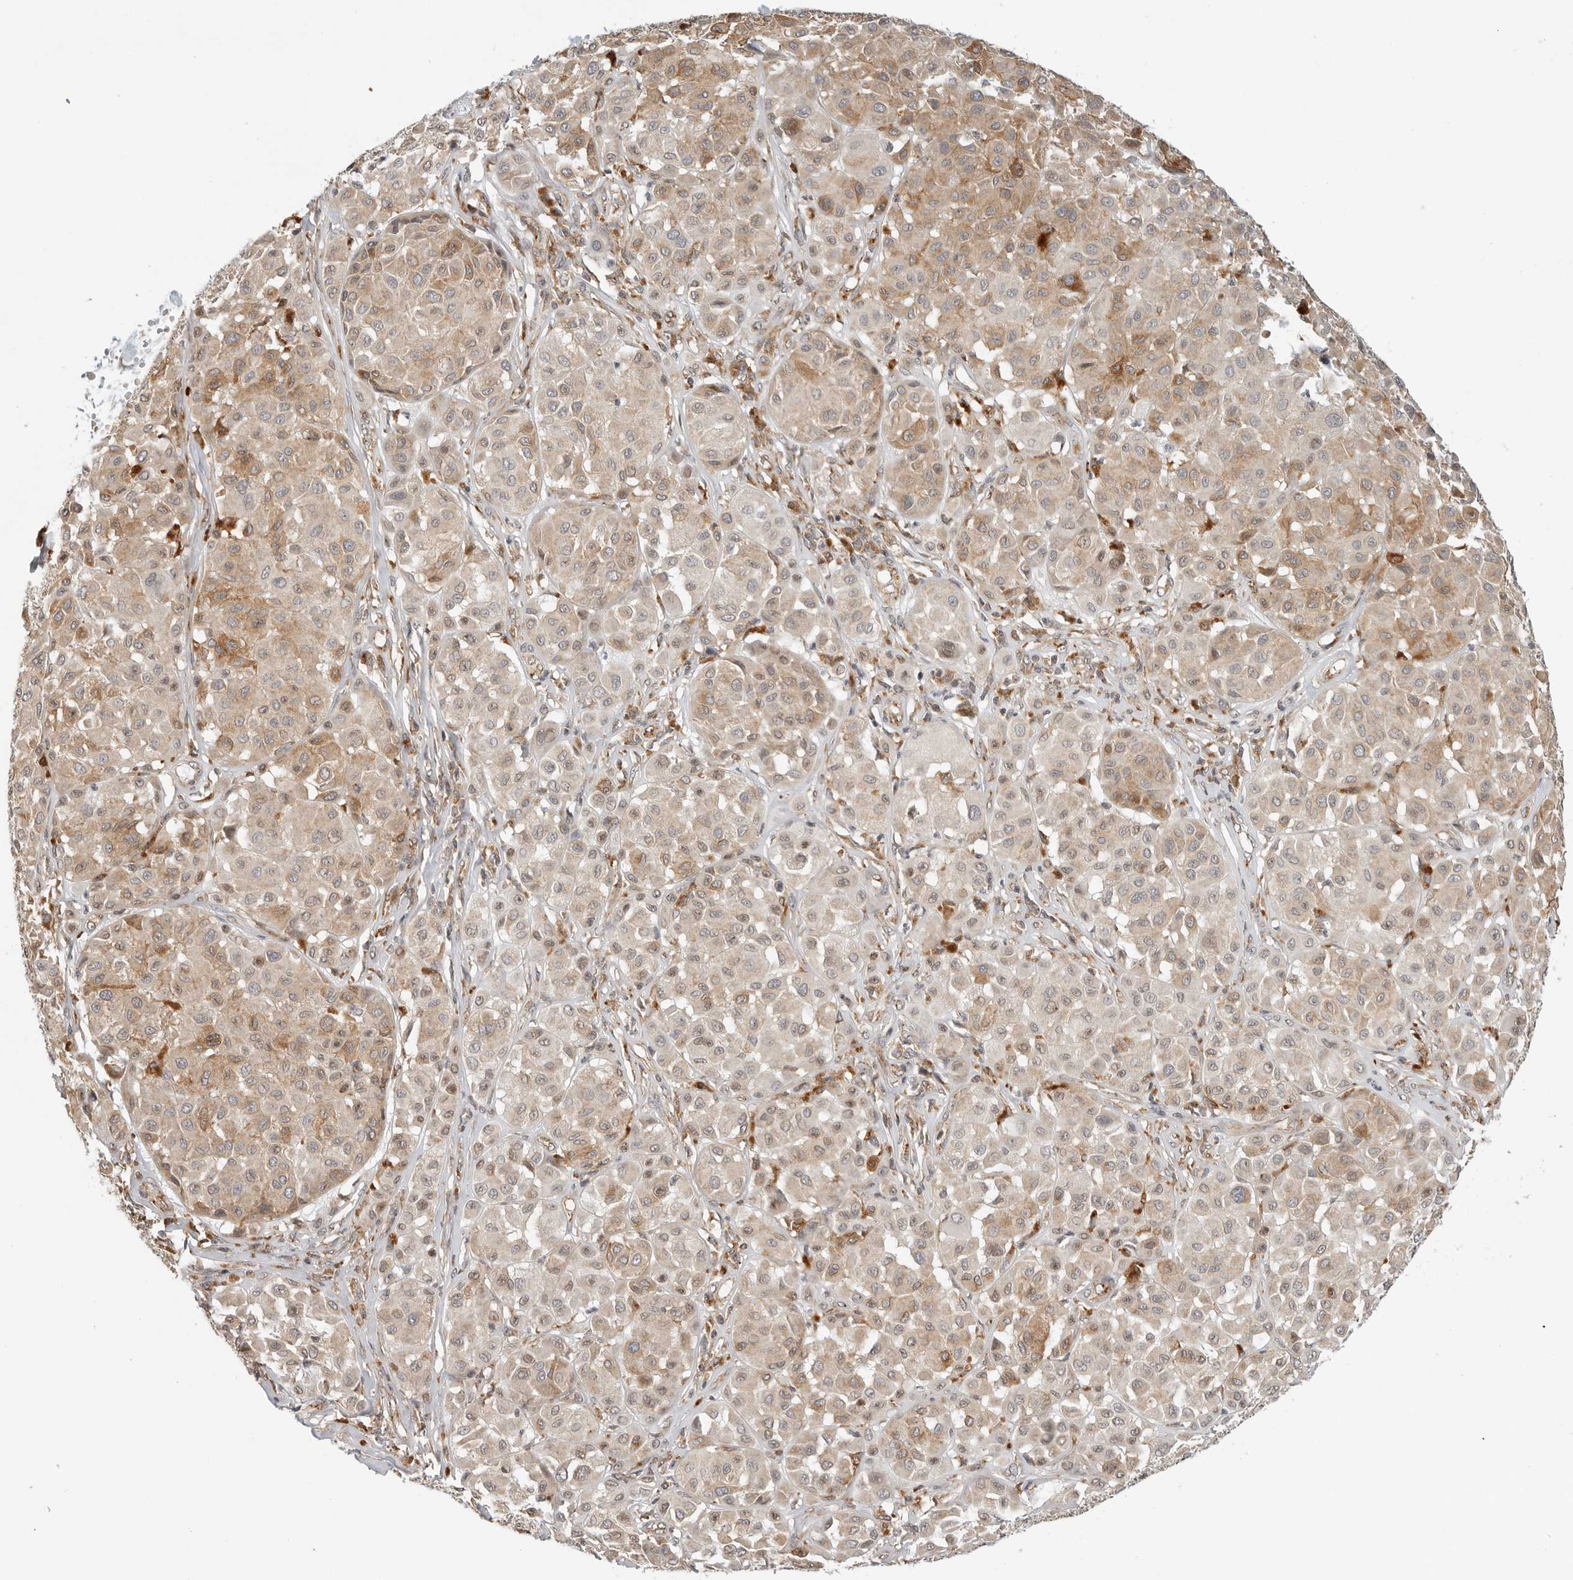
{"staining": {"intensity": "moderate", "quantity": "25%-75%", "location": "cytoplasmic/membranous"}, "tissue": "melanoma", "cell_type": "Tumor cells", "image_type": "cancer", "snomed": [{"axis": "morphology", "description": "Malignant melanoma, Metastatic site"}, {"axis": "topography", "description": "Soft tissue"}], "caption": "Malignant melanoma (metastatic site) tissue displays moderate cytoplasmic/membranous staining in about 25%-75% of tumor cells", "gene": "IDUA", "patient": {"sex": "male", "age": 41}}